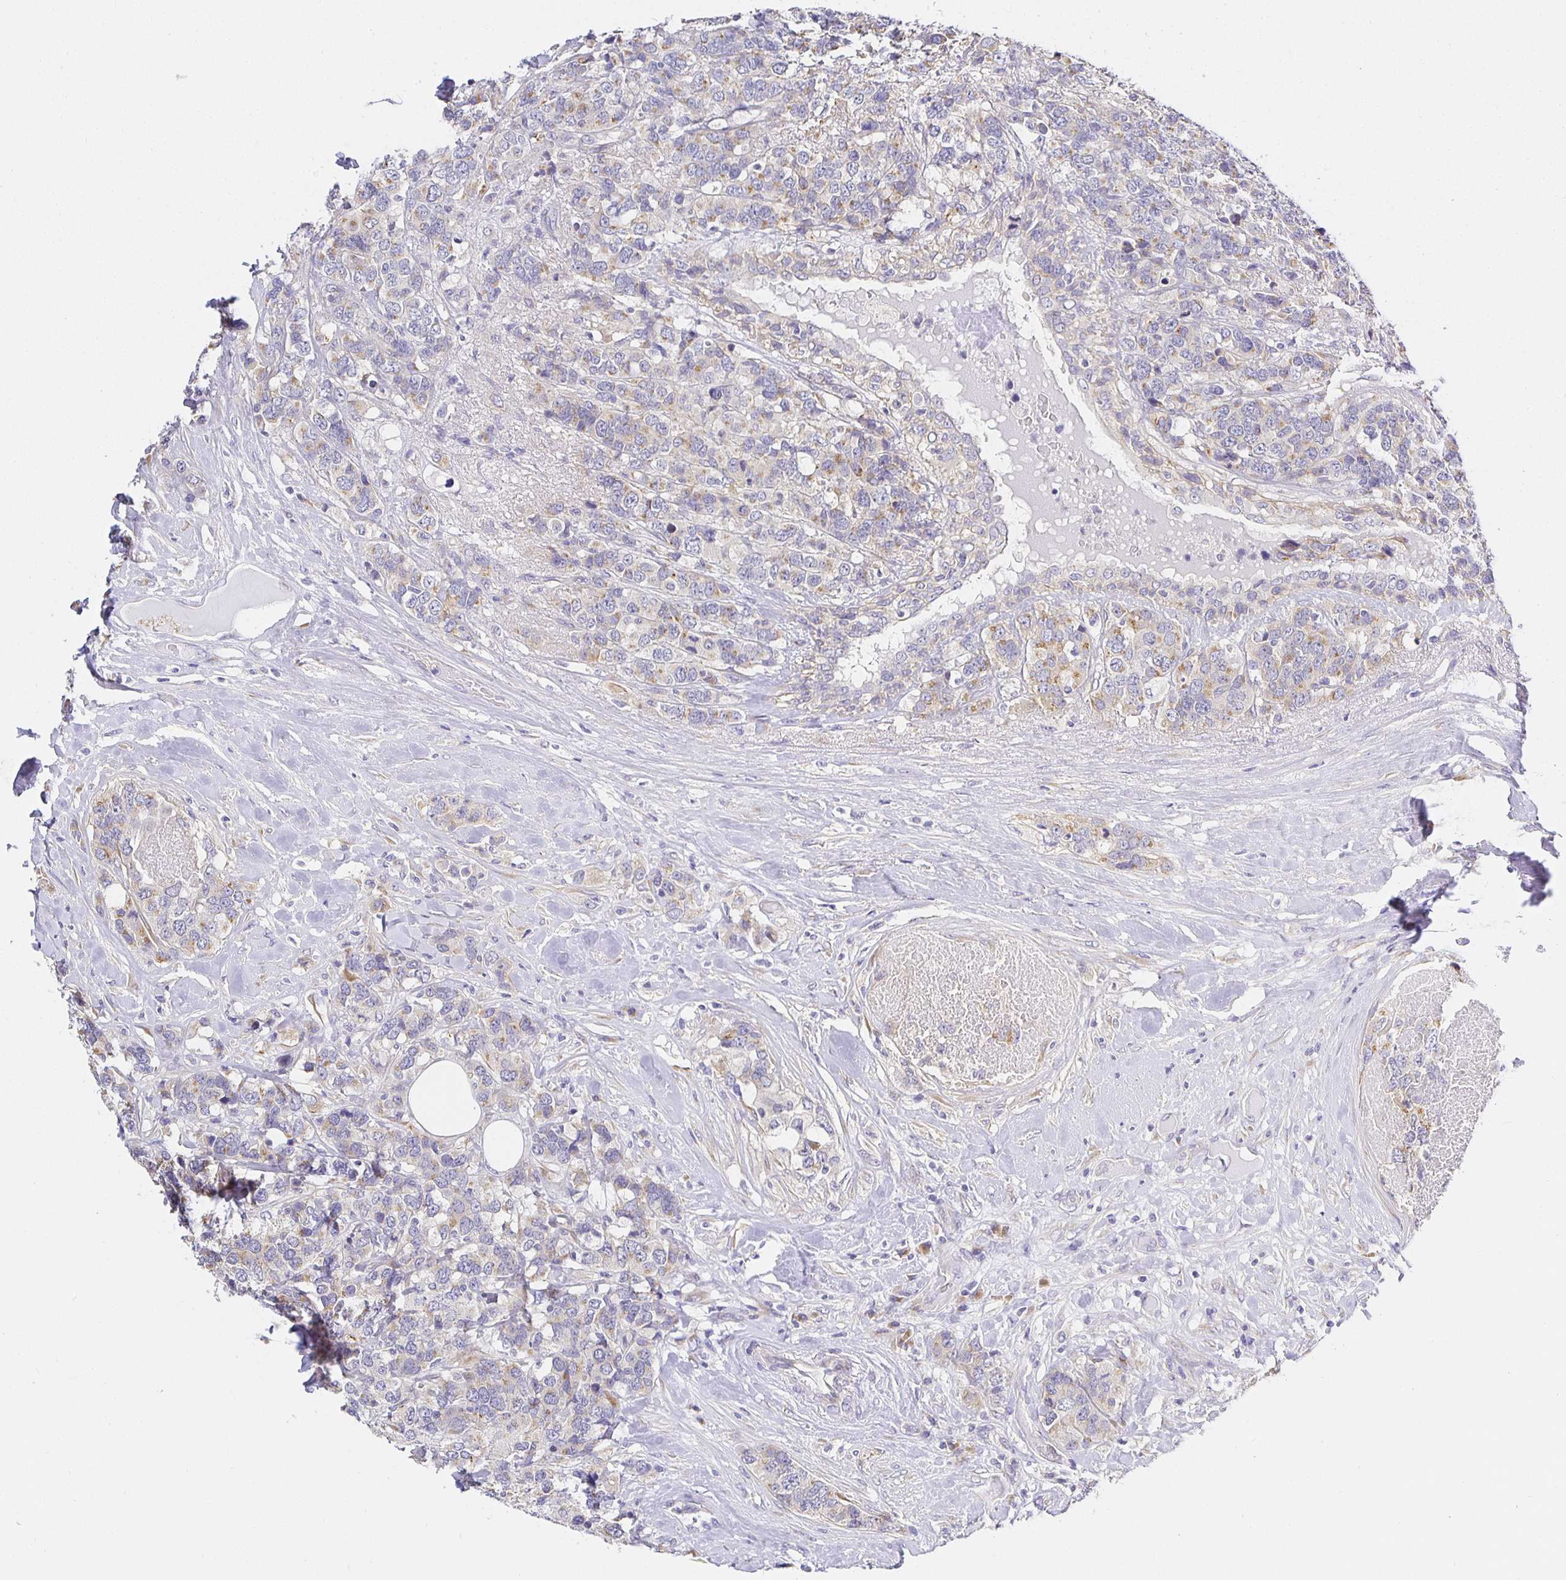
{"staining": {"intensity": "weak", "quantity": "25%-75%", "location": "cytoplasmic/membranous"}, "tissue": "breast cancer", "cell_type": "Tumor cells", "image_type": "cancer", "snomed": [{"axis": "morphology", "description": "Lobular carcinoma"}, {"axis": "topography", "description": "Breast"}], "caption": "A histopathology image showing weak cytoplasmic/membranous expression in approximately 25%-75% of tumor cells in breast lobular carcinoma, as visualized by brown immunohistochemical staining.", "gene": "OPALIN", "patient": {"sex": "female", "age": 59}}